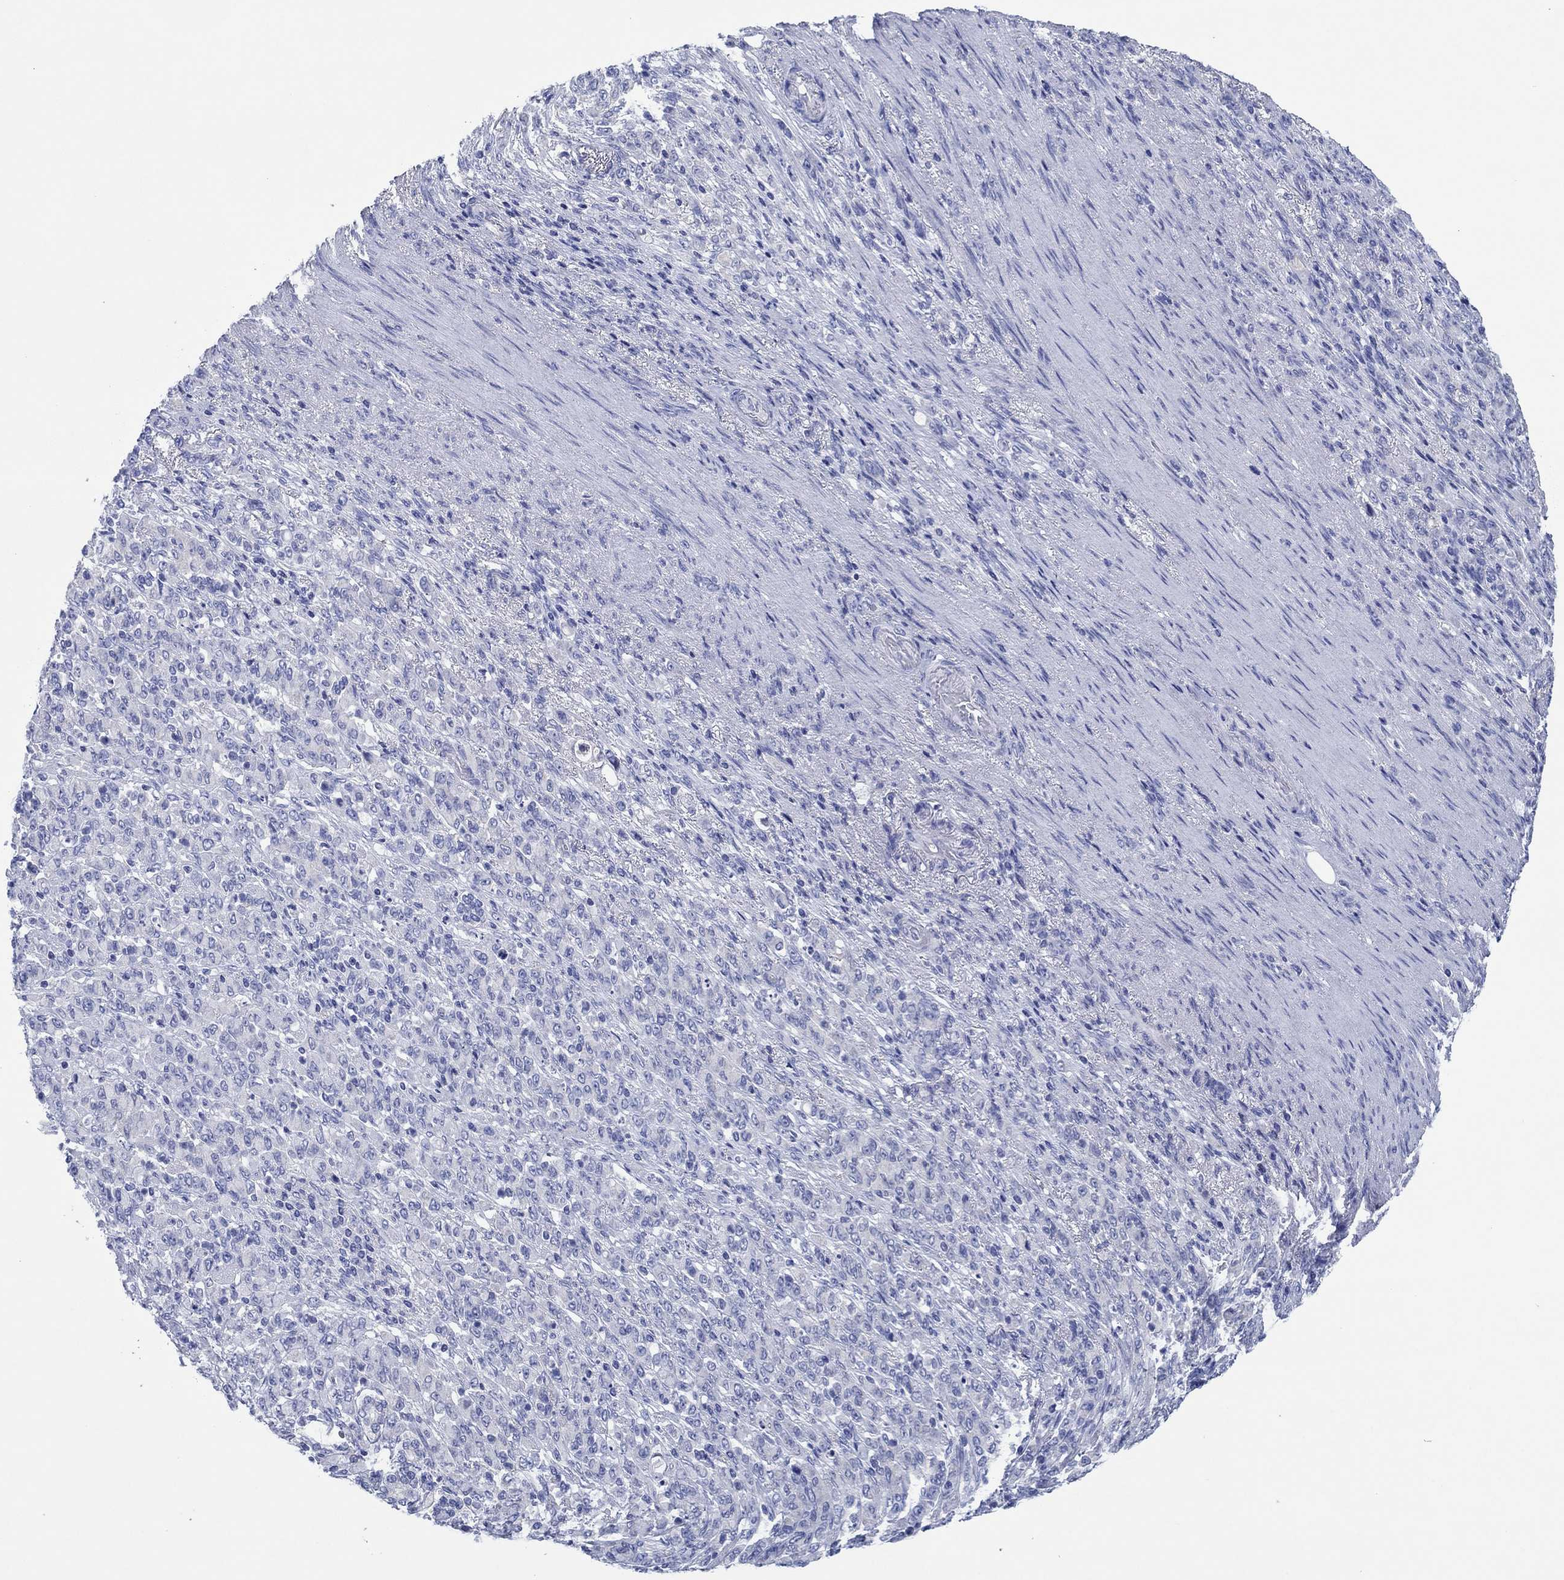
{"staining": {"intensity": "negative", "quantity": "none", "location": "none"}, "tissue": "stomach cancer", "cell_type": "Tumor cells", "image_type": "cancer", "snomed": [{"axis": "morphology", "description": "Normal tissue, NOS"}, {"axis": "morphology", "description": "Adenocarcinoma, NOS"}, {"axis": "topography", "description": "Stomach"}], "caption": "Immunohistochemical staining of human adenocarcinoma (stomach) shows no significant expression in tumor cells. (Stains: DAB (3,3'-diaminobenzidine) IHC with hematoxylin counter stain, Microscopy: brightfield microscopy at high magnification).", "gene": "HCRT", "patient": {"sex": "female", "age": 79}}